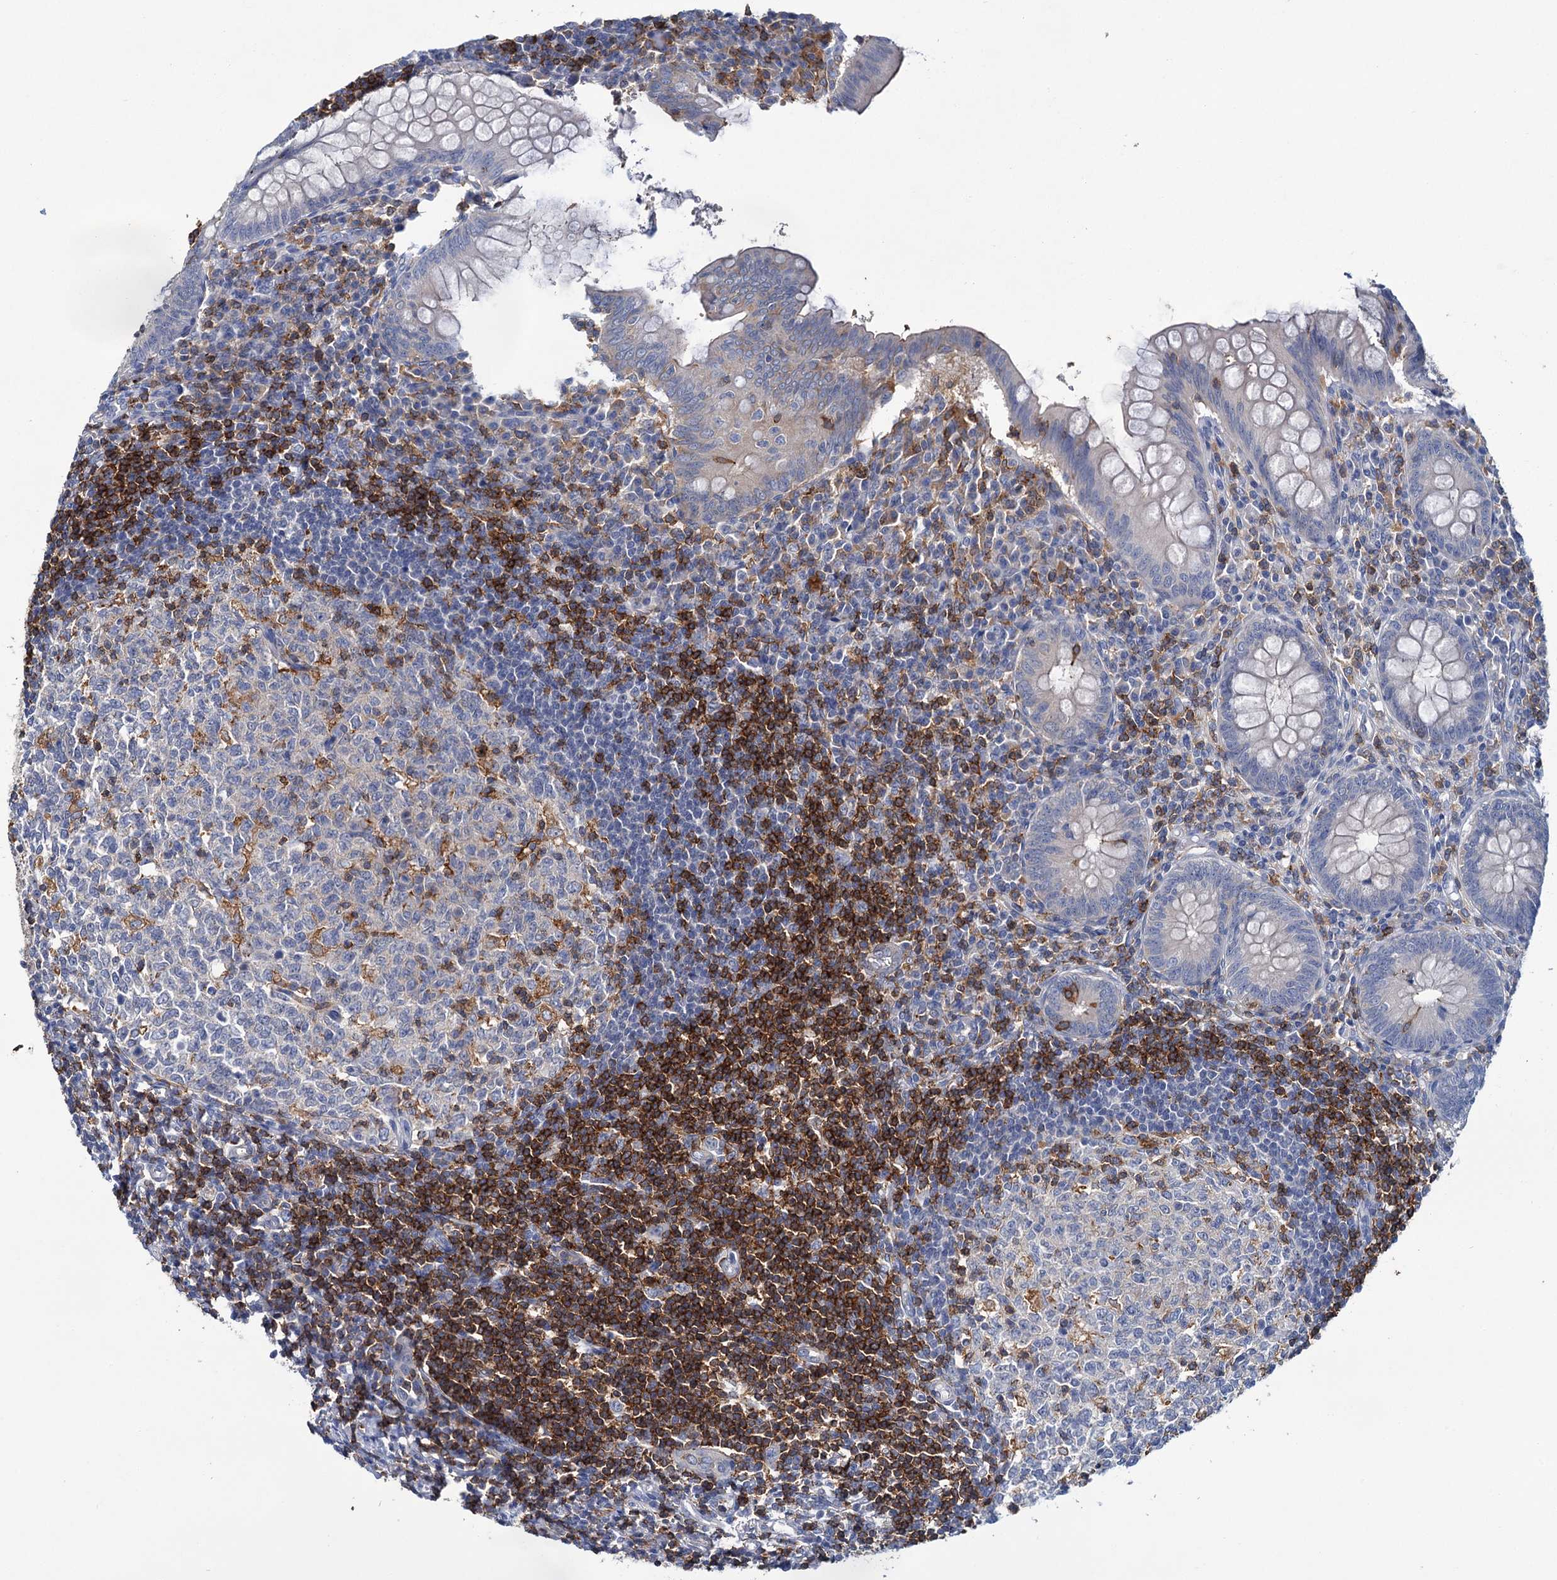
{"staining": {"intensity": "negative", "quantity": "none", "location": "none"}, "tissue": "appendix", "cell_type": "Glandular cells", "image_type": "normal", "snomed": [{"axis": "morphology", "description": "Normal tissue, NOS"}, {"axis": "topography", "description": "Appendix"}], "caption": "A high-resolution photomicrograph shows immunohistochemistry staining of normal appendix, which displays no significant positivity in glandular cells.", "gene": "FGFR2", "patient": {"sex": "female", "age": 33}}